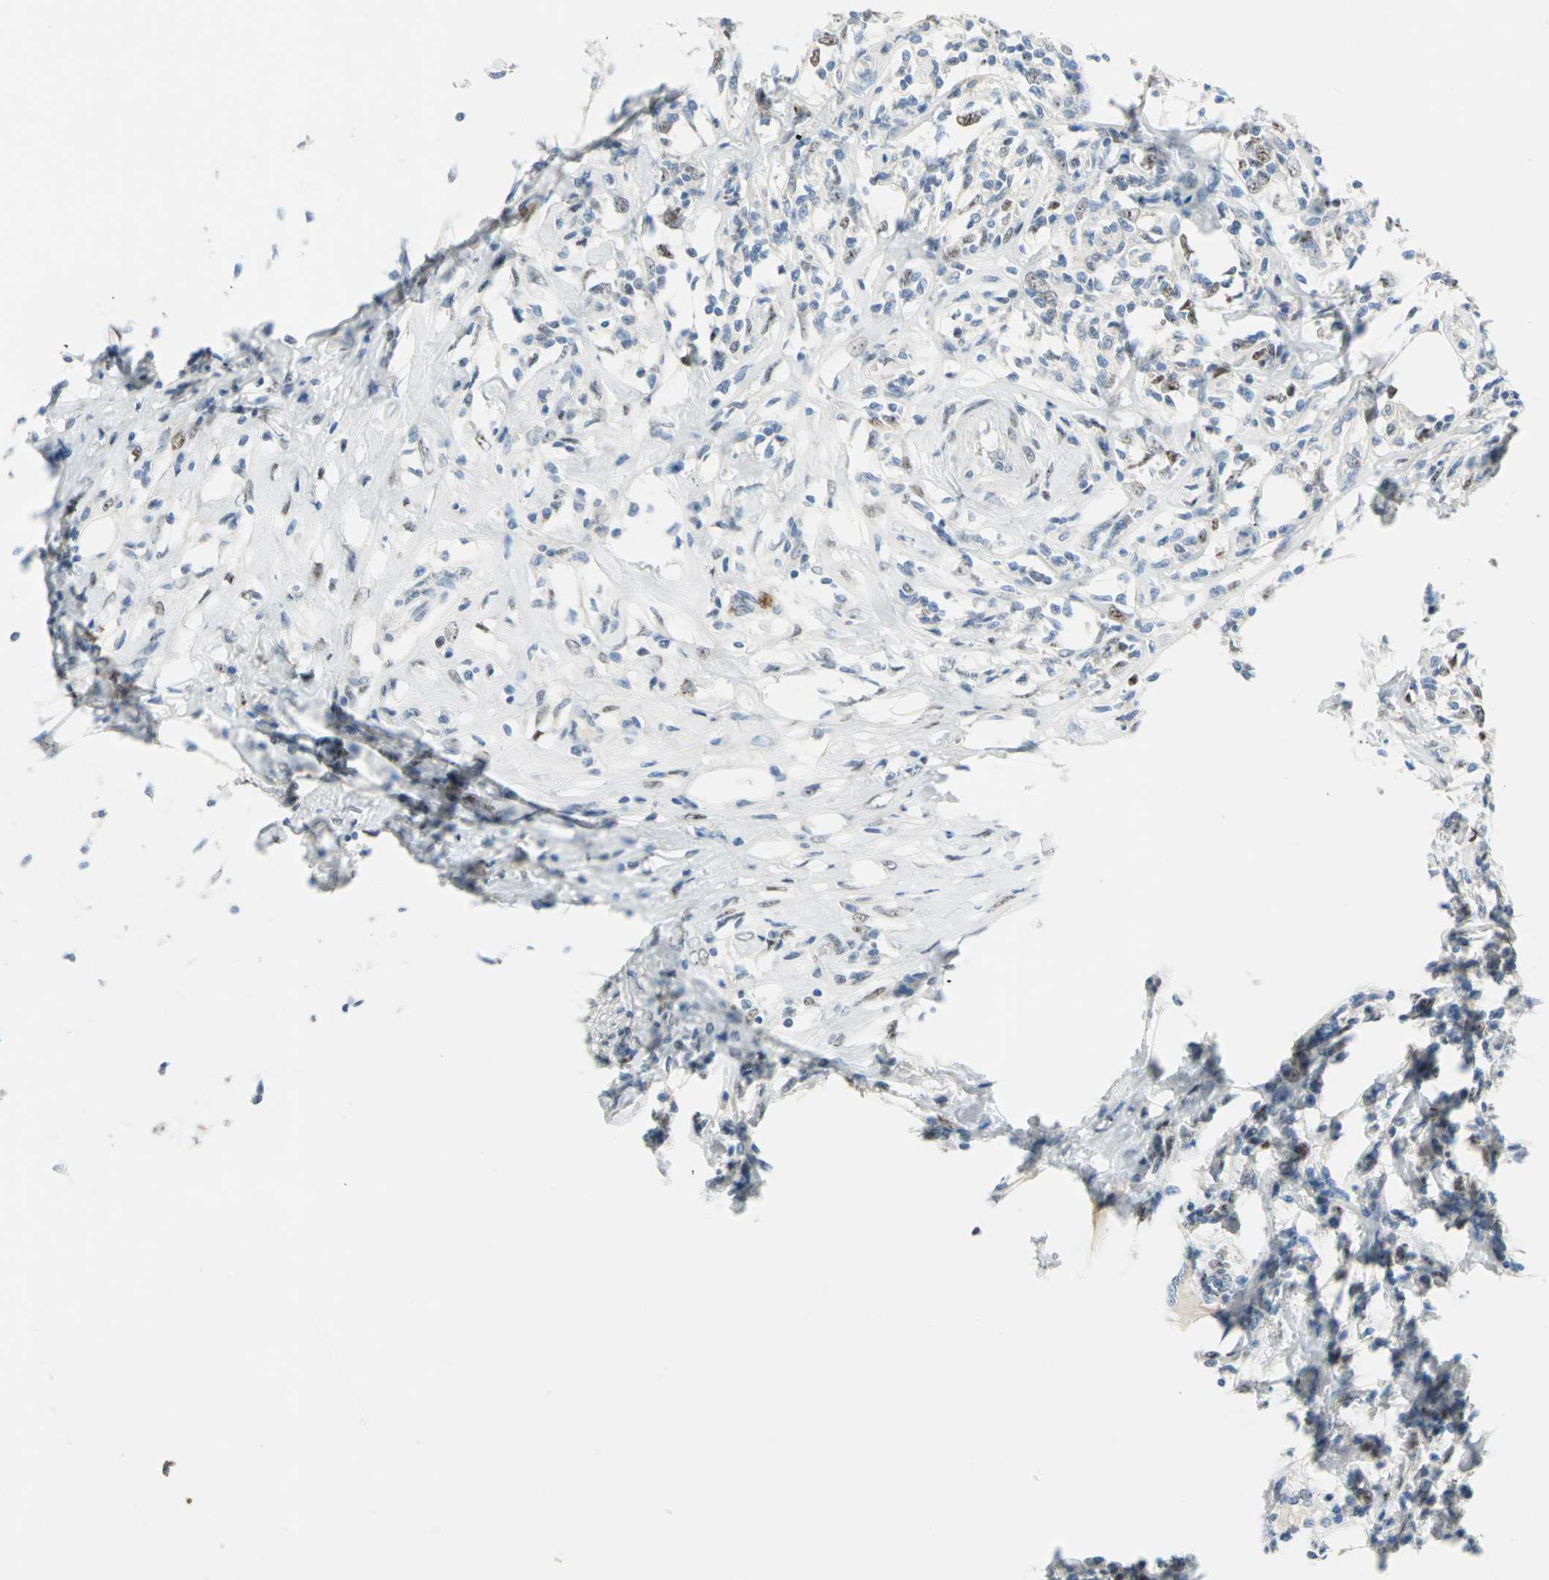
{"staining": {"intensity": "weak", "quantity": "25%-75%", "location": "nuclear"}, "tissue": "lymphoma", "cell_type": "Tumor cells", "image_type": "cancer", "snomed": [{"axis": "morphology", "description": "Malignant lymphoma, non-Hodgkin's type, High grade"}, {"axis": "topography", "description": "Lymph node"}], "caption": "This image exhibits immunohistochemistry (IHC) staining of lymphoma, with low weak nuclear expression in approximately 25%-75% of tumor cells.", "gene": "NAB2", "patient": {"sex": "female", "age": 84}}